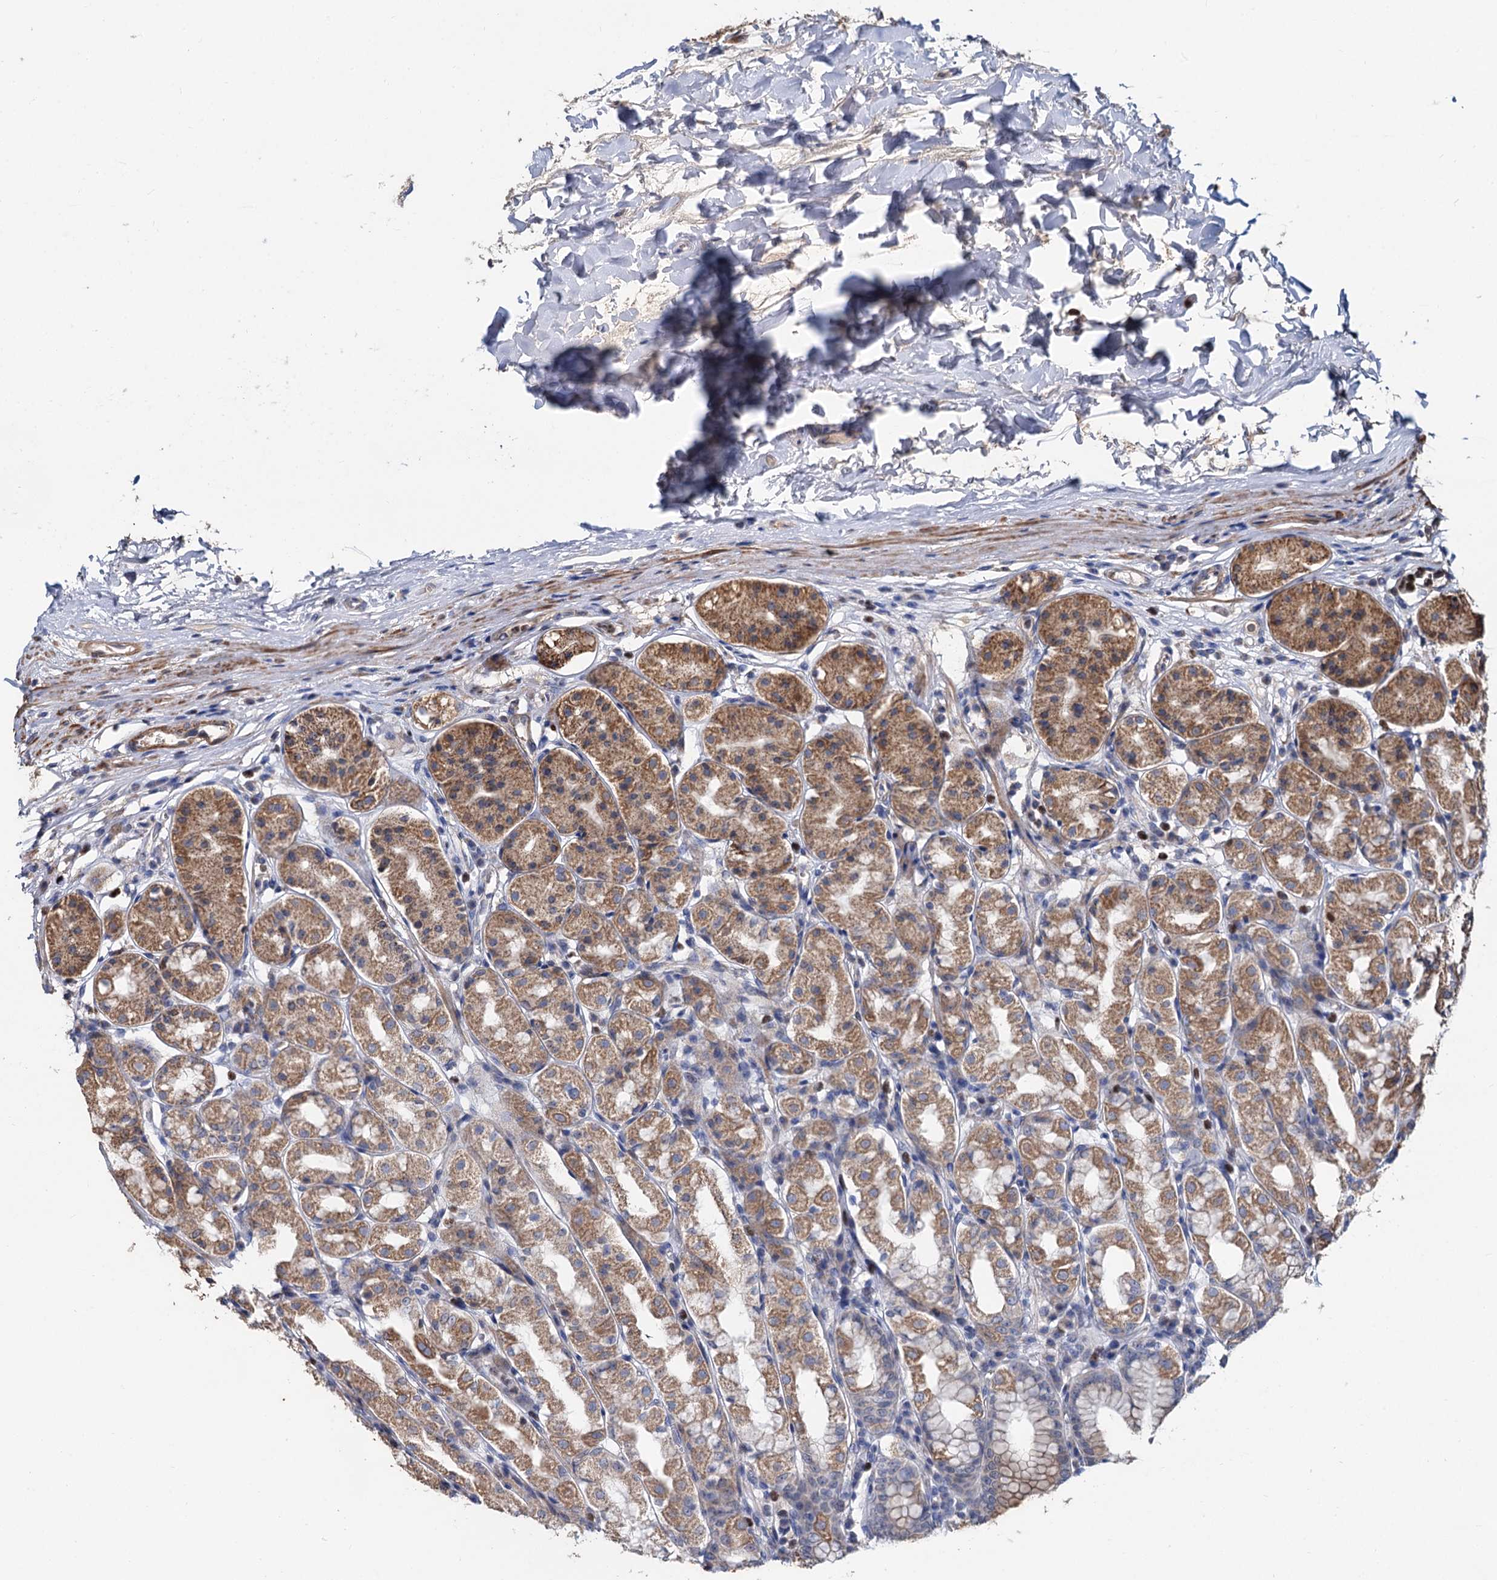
{"staining": {"intensity": "moderate", "quantity": "25%-75%", "location": "cytoplasmic/membranous"}, "tissue": "stomach", "cell_type": "Glandular cells", "image_type": "normal", "snomed": [{"axis": "morphology", "description": "Normal tissue, NOS"}, {"axis": "topography", "description": "Stomach"}, {"axis": "topography", "description": "Stomach, lower"}], "caption": "Immunohistochemistry (IHC) micrograph of unremarkable stomach: stomach stained using immunohistochemistry (IHC) displays medium levels of moderate protein expression localized specifically in the cytoplasmic/membranous of glandular cells, appearing as a cytoplasmic/membranous brown color.", "gene": "ALKBH7", "patient": {"sex": "female", "age": 56}}